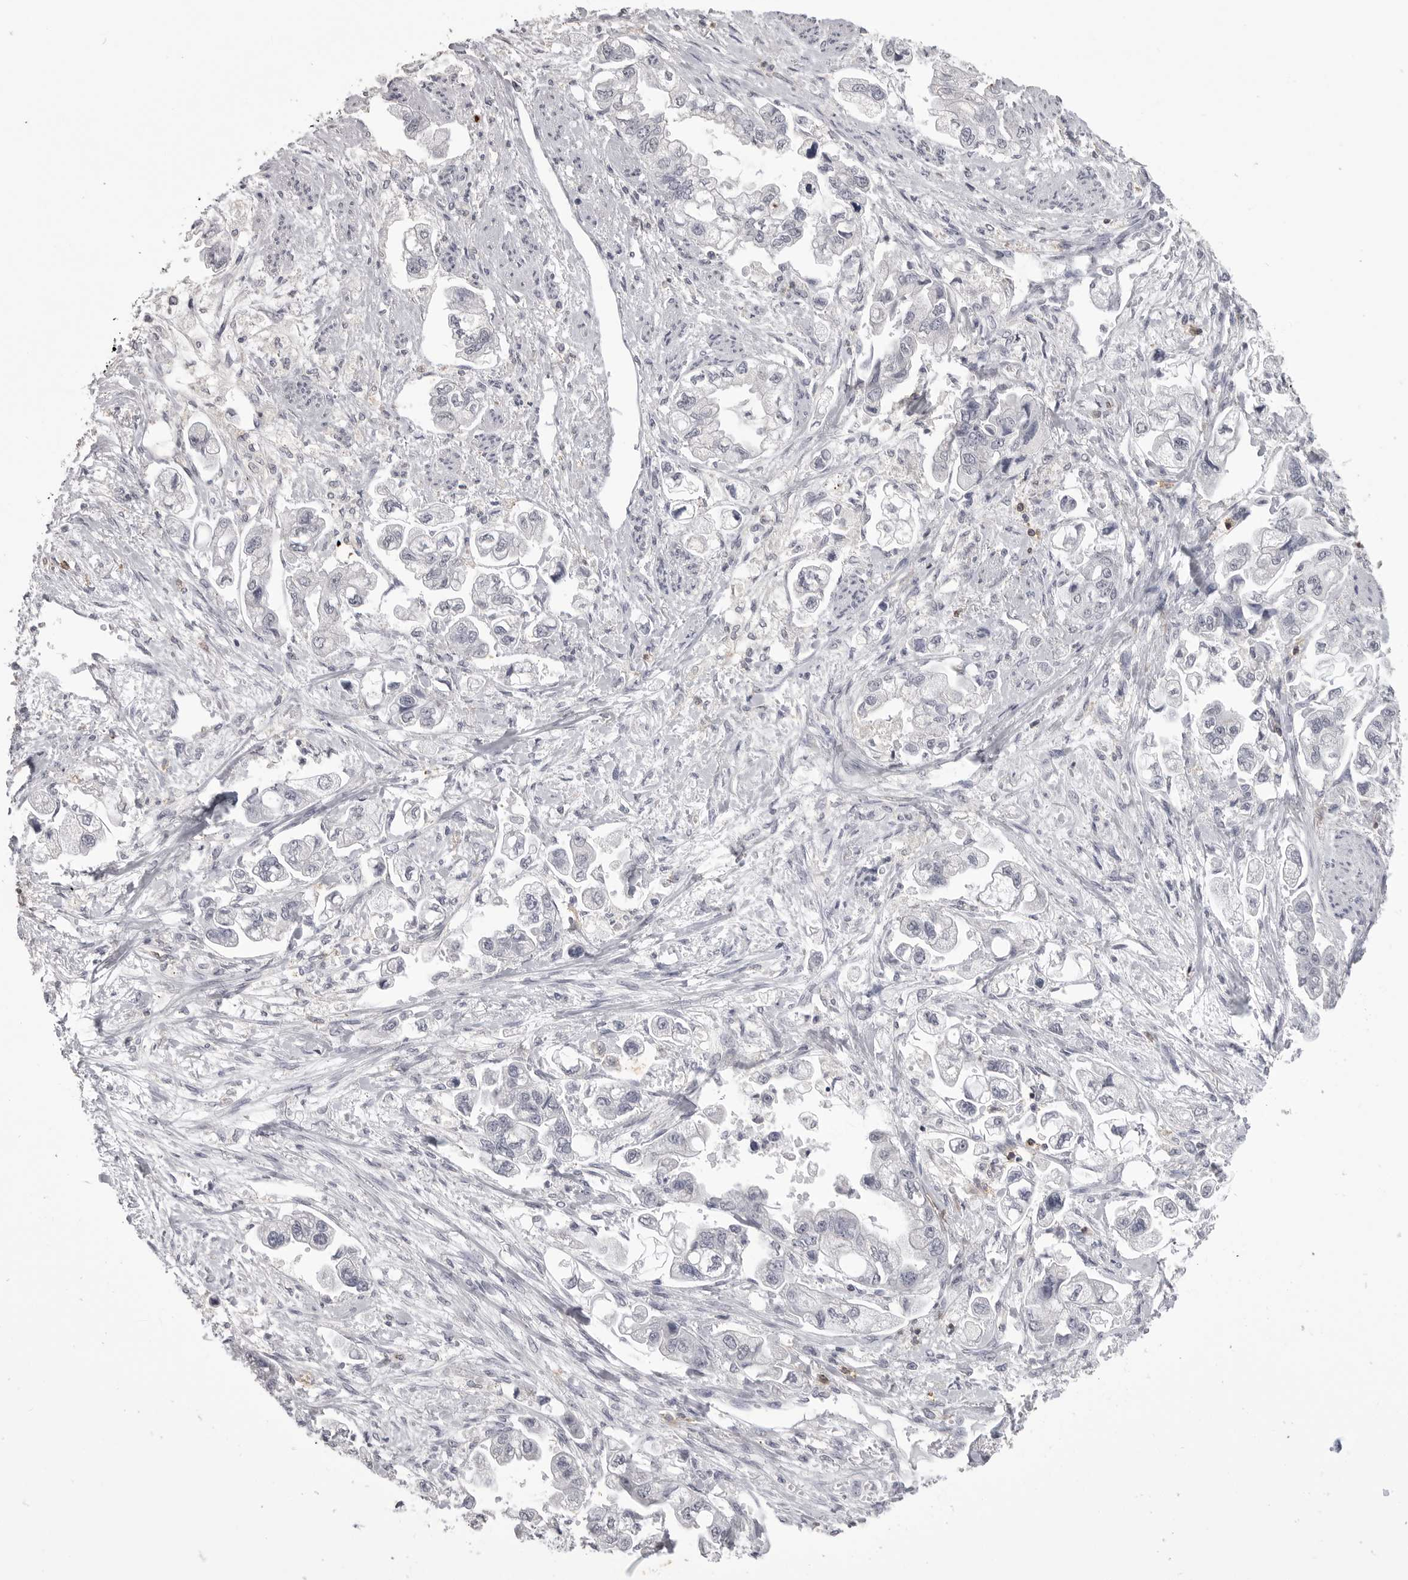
{"staining": {"intensity": "negative", "quantity": "none", "location": "none"}, "tissue": "stomach cancer", "cell_type": "Tumor cells", "image_type": "cancer", "snomed": [{"axis": "morphology", "description": "Adenocarcinoma, NOS"}, {"axis": "topography", "description": "Stomach"}], "caption": "This is an IHC image of adenocarcinoma (stomach). There is no staining in tumor cells.", "gene": "ITGAL", "patient": {"sex": "male", "age": 62}}